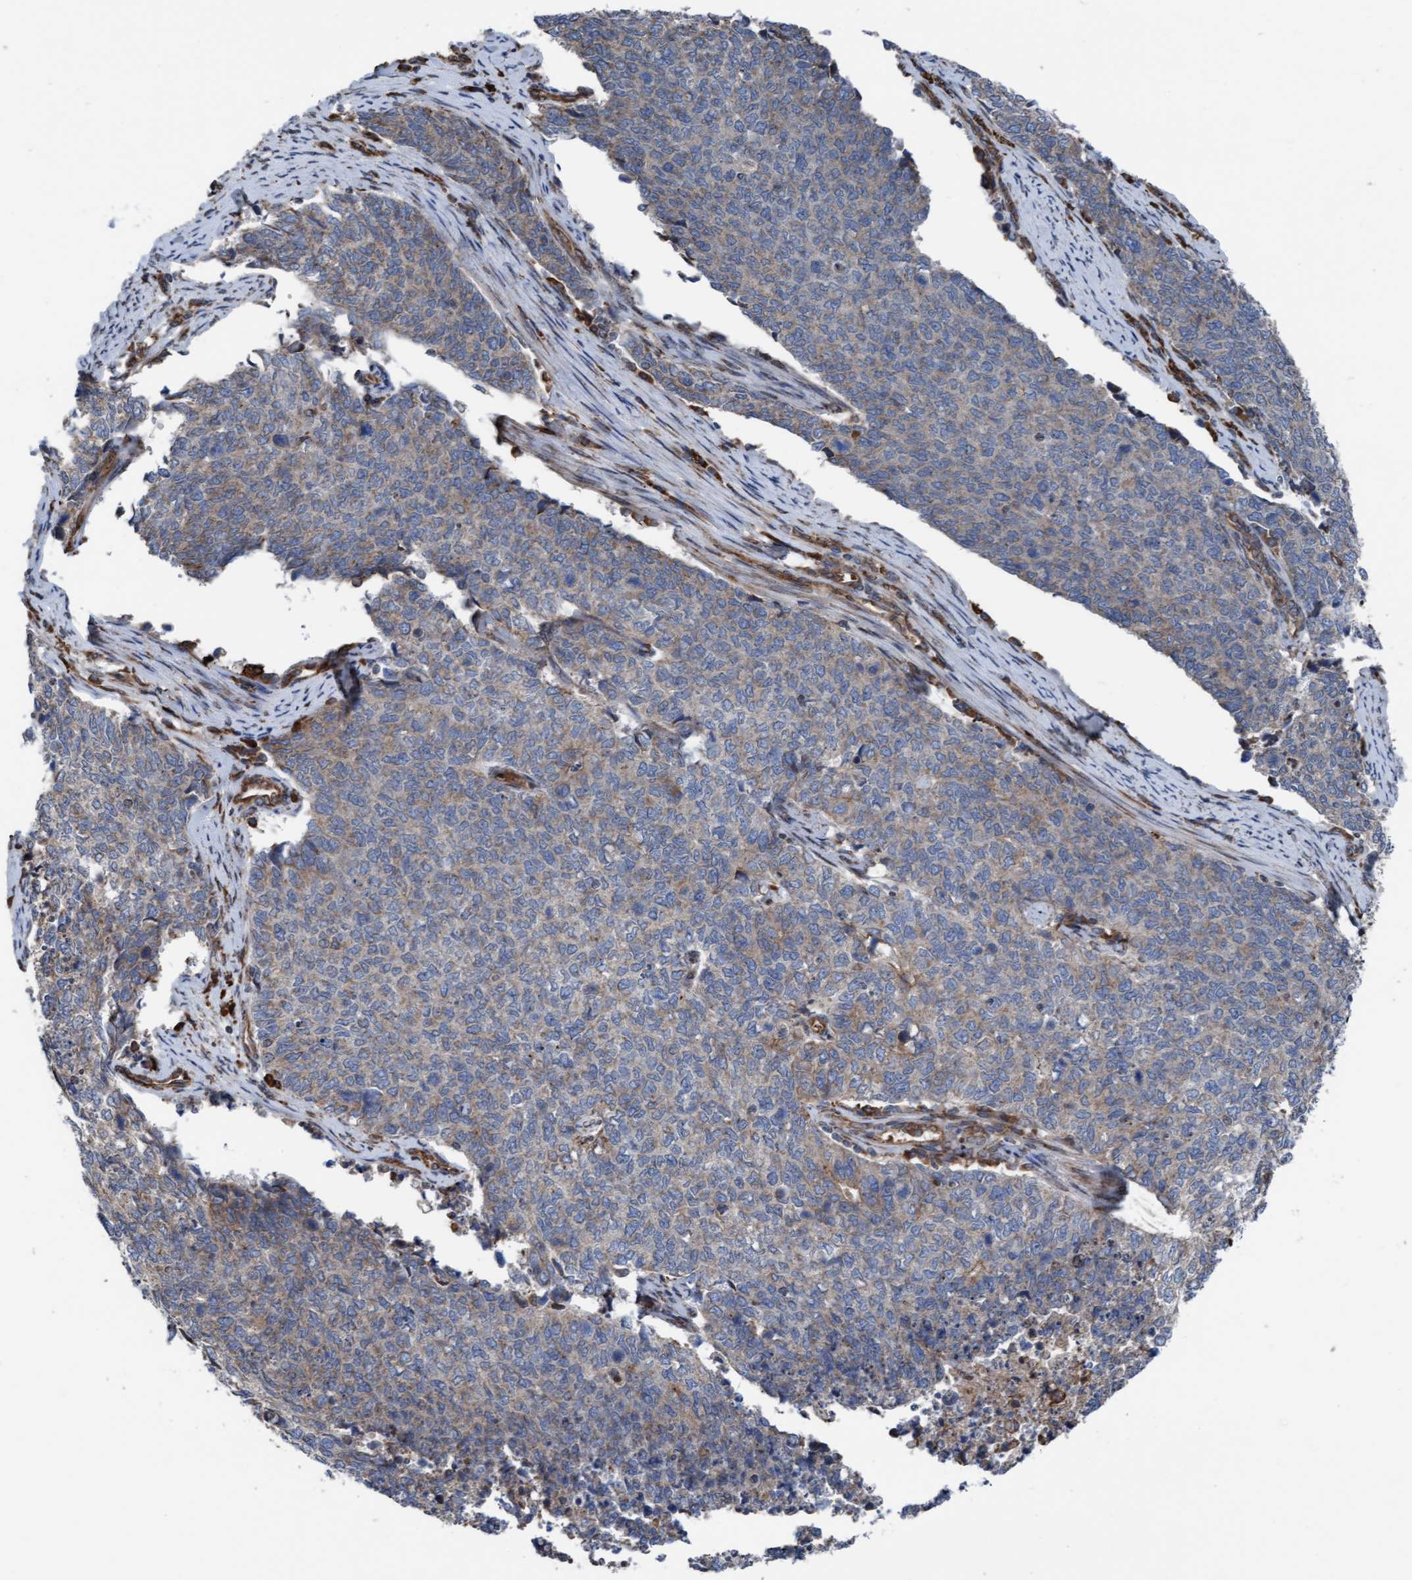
{"staining": {"intensity": "weak", "quantity": "25%-75%", "location": "cytoplasmic/membranous"}, "tissue": "cervical cancer", "cell_type": "Tumor cells", "image_type": "cancer", "snomed": [{"axis": "morphology", "description": "Squamous cell carcinoma, NOS"}, {"axis": "topography", "description": "Cervix"}], "caption": "About 25%-75% of tumor cells in human squamous cell carcinoma (cervical) display weak cytoplasmic/membranous protein staining as visualized by brown immunohistochemical staining.", "gene": "RAP1GAP2", "patient": {"sex": "female", "age": 63}}